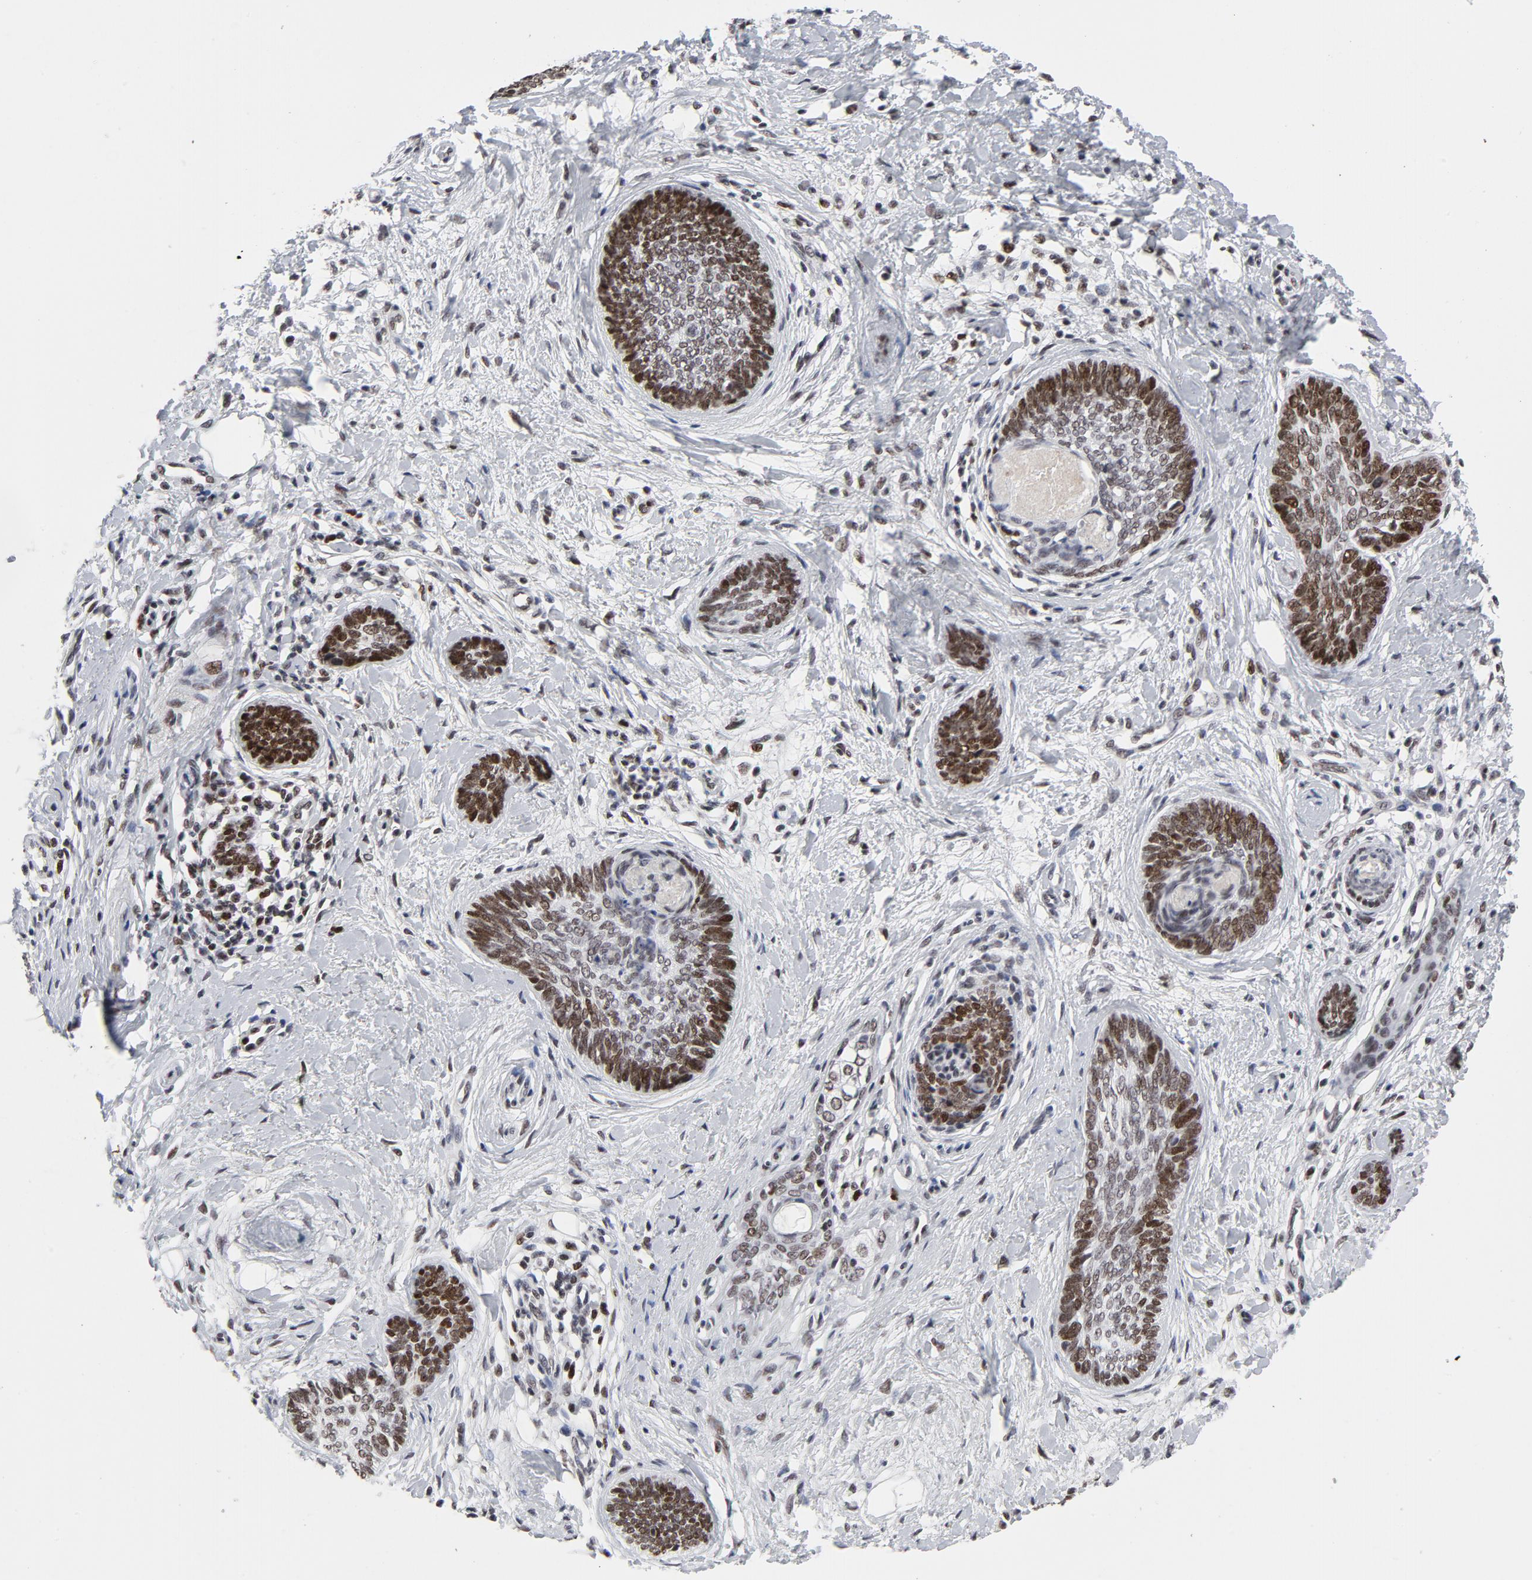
{"staining": {"intensity": "moderate", "quantity": "25%-75%", "location": "nuclear"}, "tissue": "skin cancer", "cell_type": "Tumor cells", "image_type": "cancer", "snomed": [{"axis": "morphology", "description": "Basal cell carcinoma"}, {"axis": "topography", "description": "Skin"}], "caption": "Tumor cells show medium levels of moderate nuclear staining in approximately 25%-75% of cells in basal cell carcinoma (skin).", "gene": "RFC4", "patient": {"sex": "female", "age": 81}}